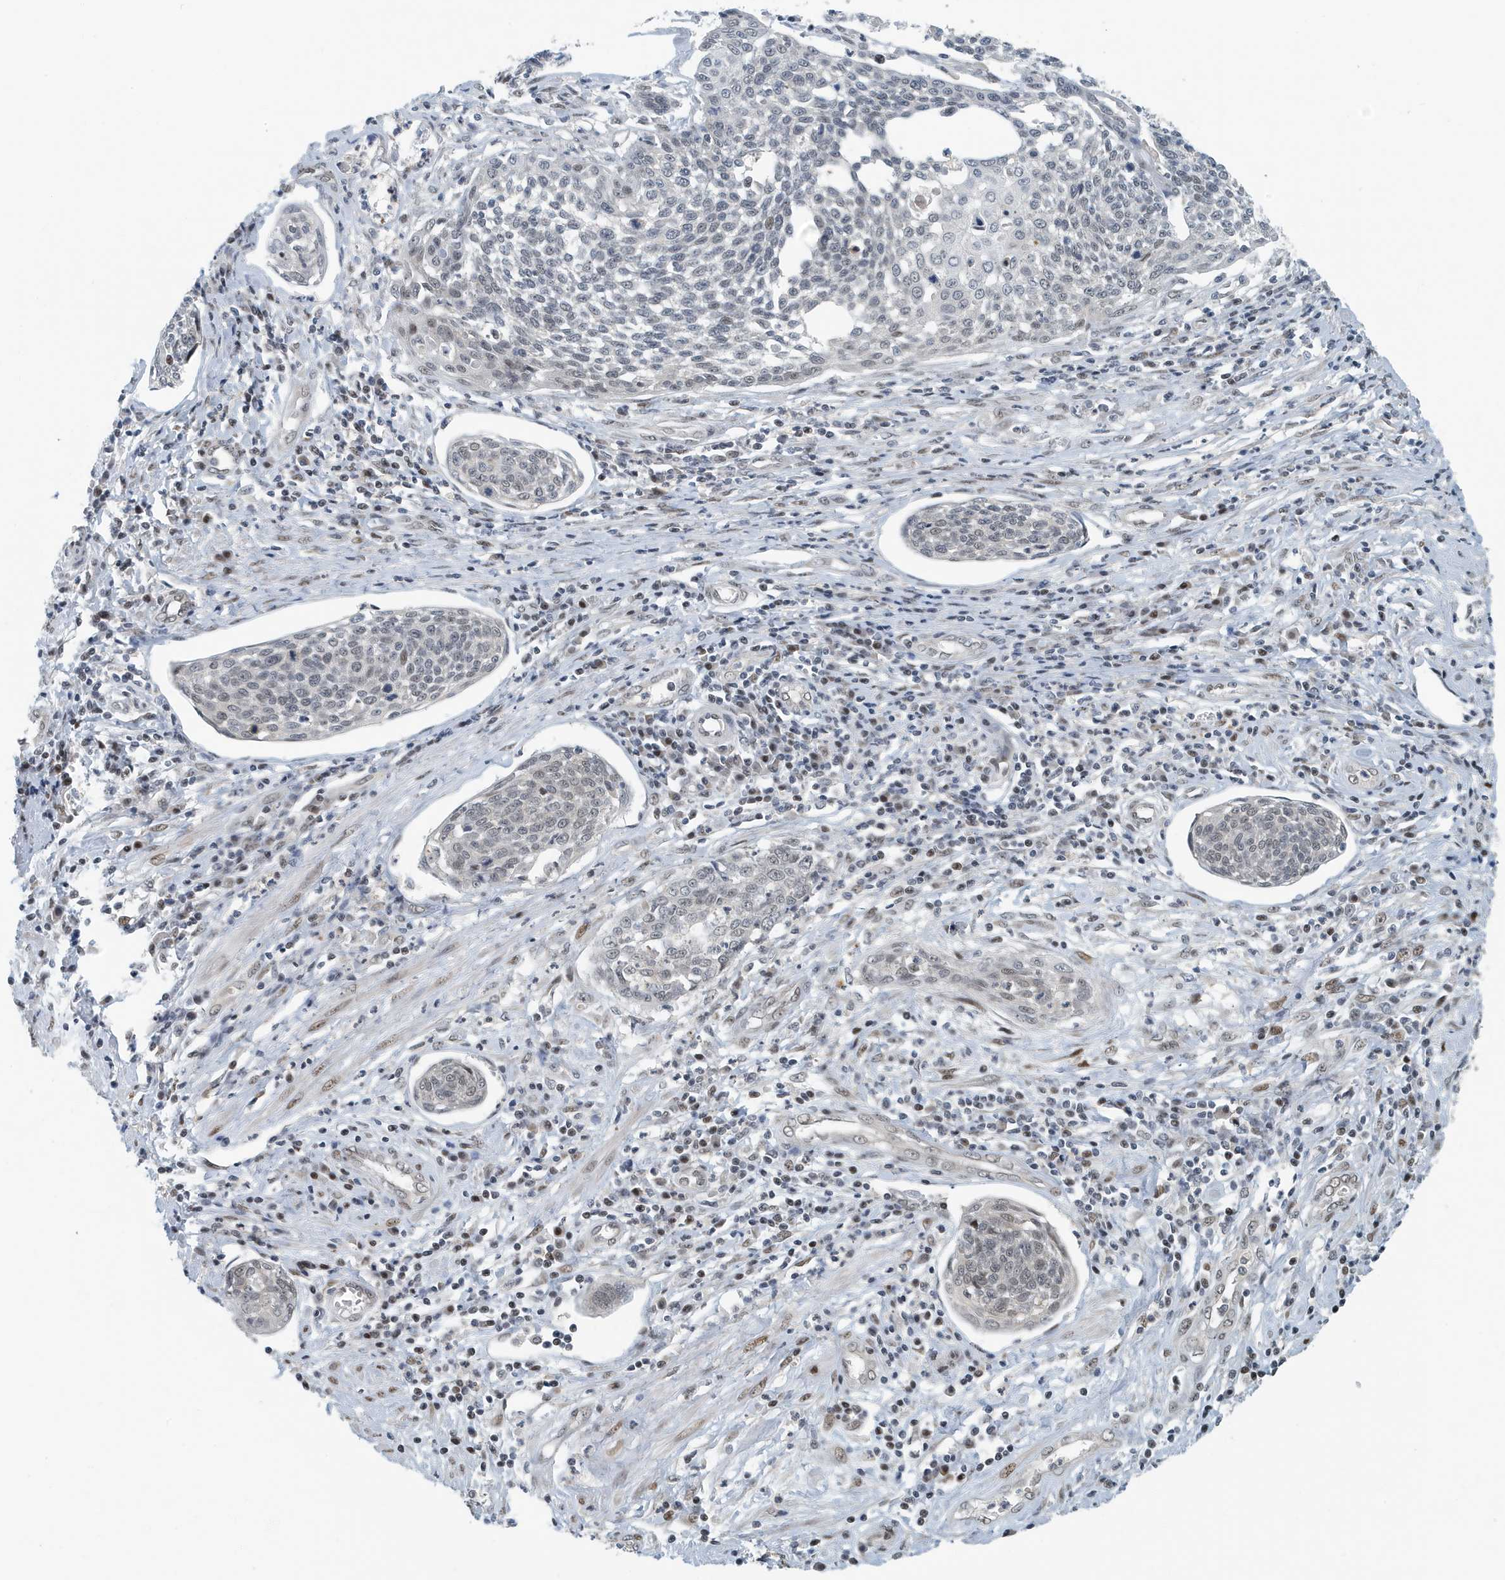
{"staining": {"intensity": "weak", "quantity": "<25%", "location": "nuclear"}, "tissue": "cervical cancer", "cell_type": "Tumor cells", "image_type": "cancer", "snomed": [{"axis": "morphology", "description": "Squamous cell carcinoma, NOS"}, {"axis": "topography", "description": "Cervix"}], "caption": "Cervical cancer (squamous cell carcinoma) stained for a protein using immunohistochemistry (IHC) demonstrates no staining tumor cells.", "gene": "KIF15", "patient": {"sex": "female", "age": 34}}